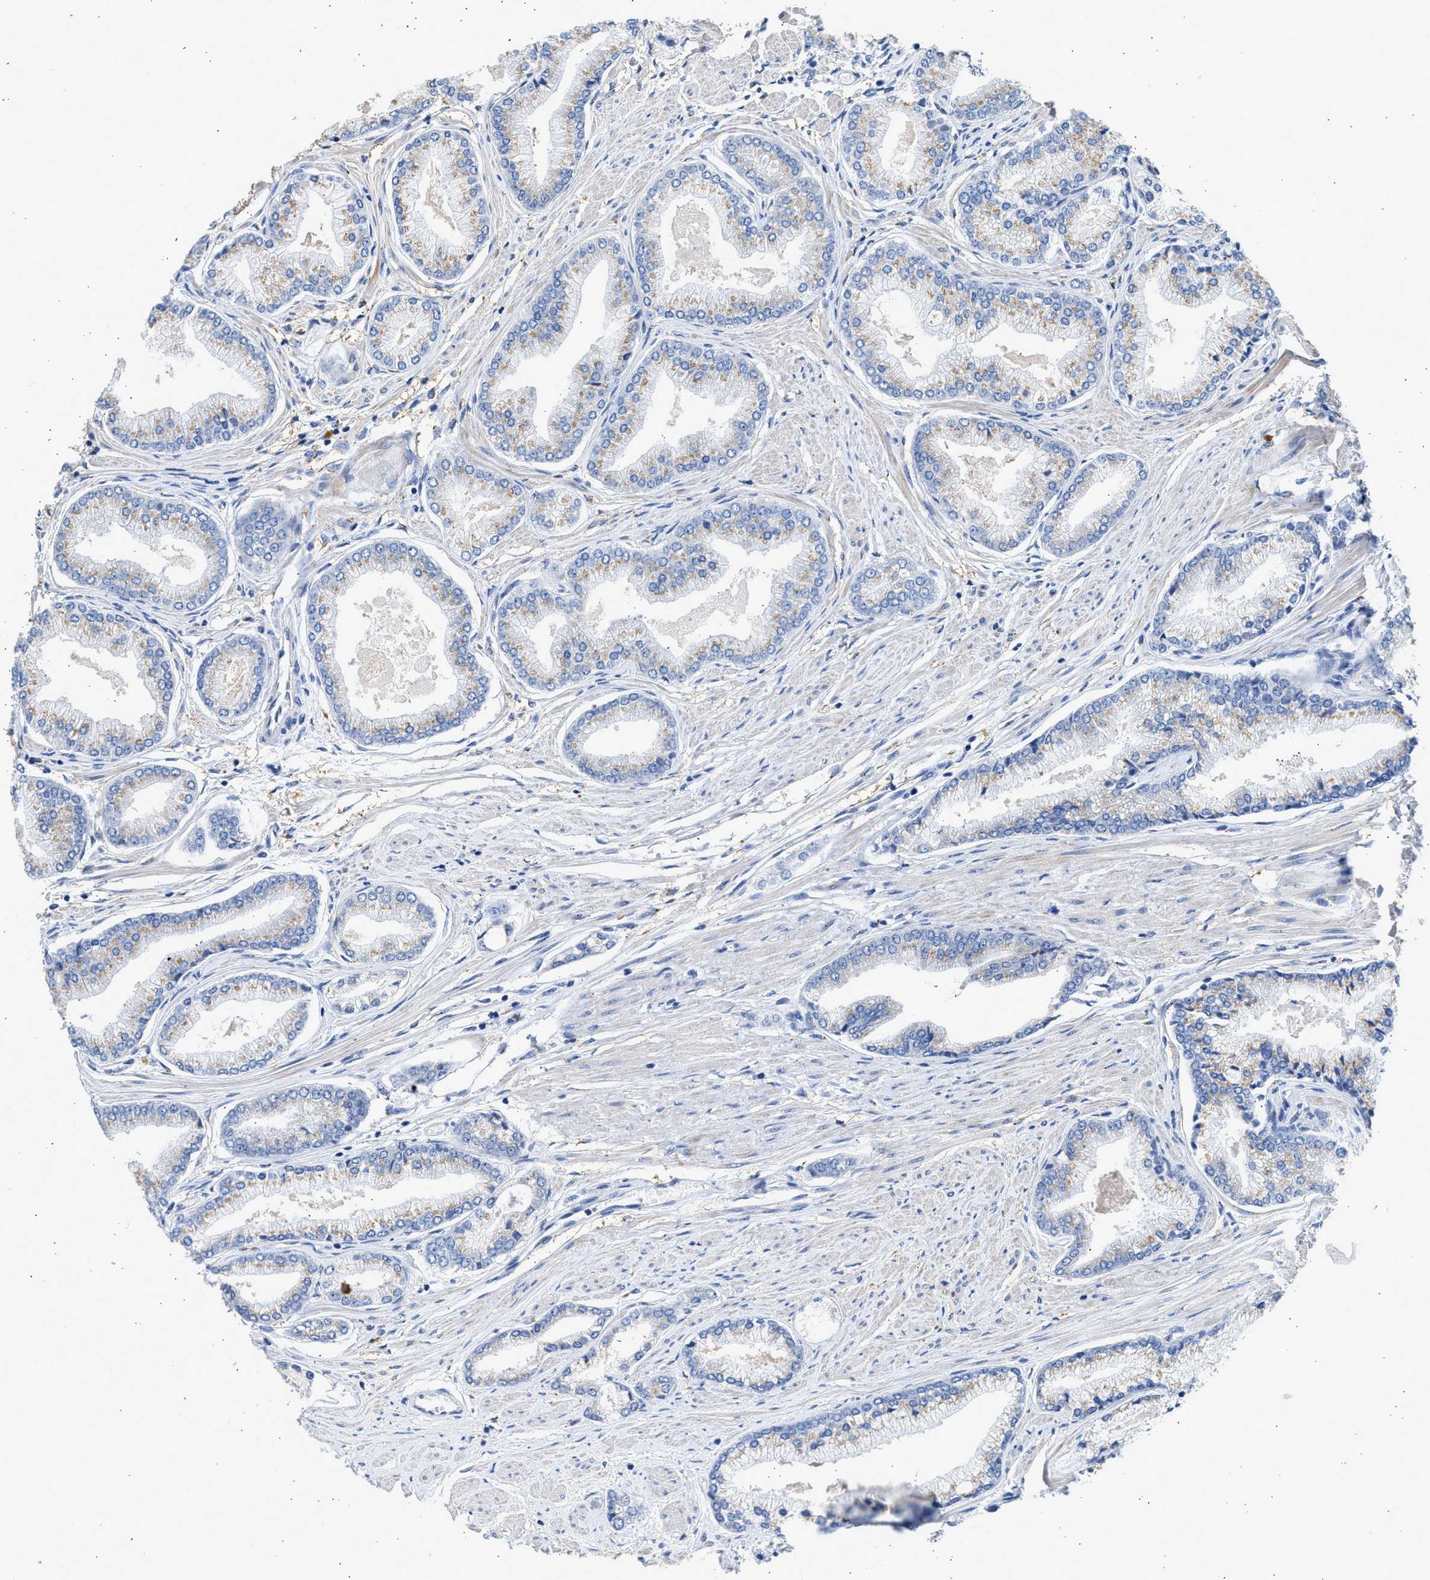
{"staining": {"intensity": "weak", "quantity": "25%-75%", "location": "cytoplasmic/membranous"}, "tissue": "prostate cancer", "cell_type": "Tumor cells", "image_type": "cancer", "snomed": [{"axis": "morphology", "description": "Adenocarcinoma, High grade"}, {"axis": "topography", "description": "Prostate"}], "caption": "Prostate cancer (high-grade adenocarcinoma) stained for a protein (brown) demonstrates weak cytoplasmic/membranous positive expression in about 25%-75% of tumor cells.", "gene": "IPO8", "patient": {"sex": "male", "age": 61}}